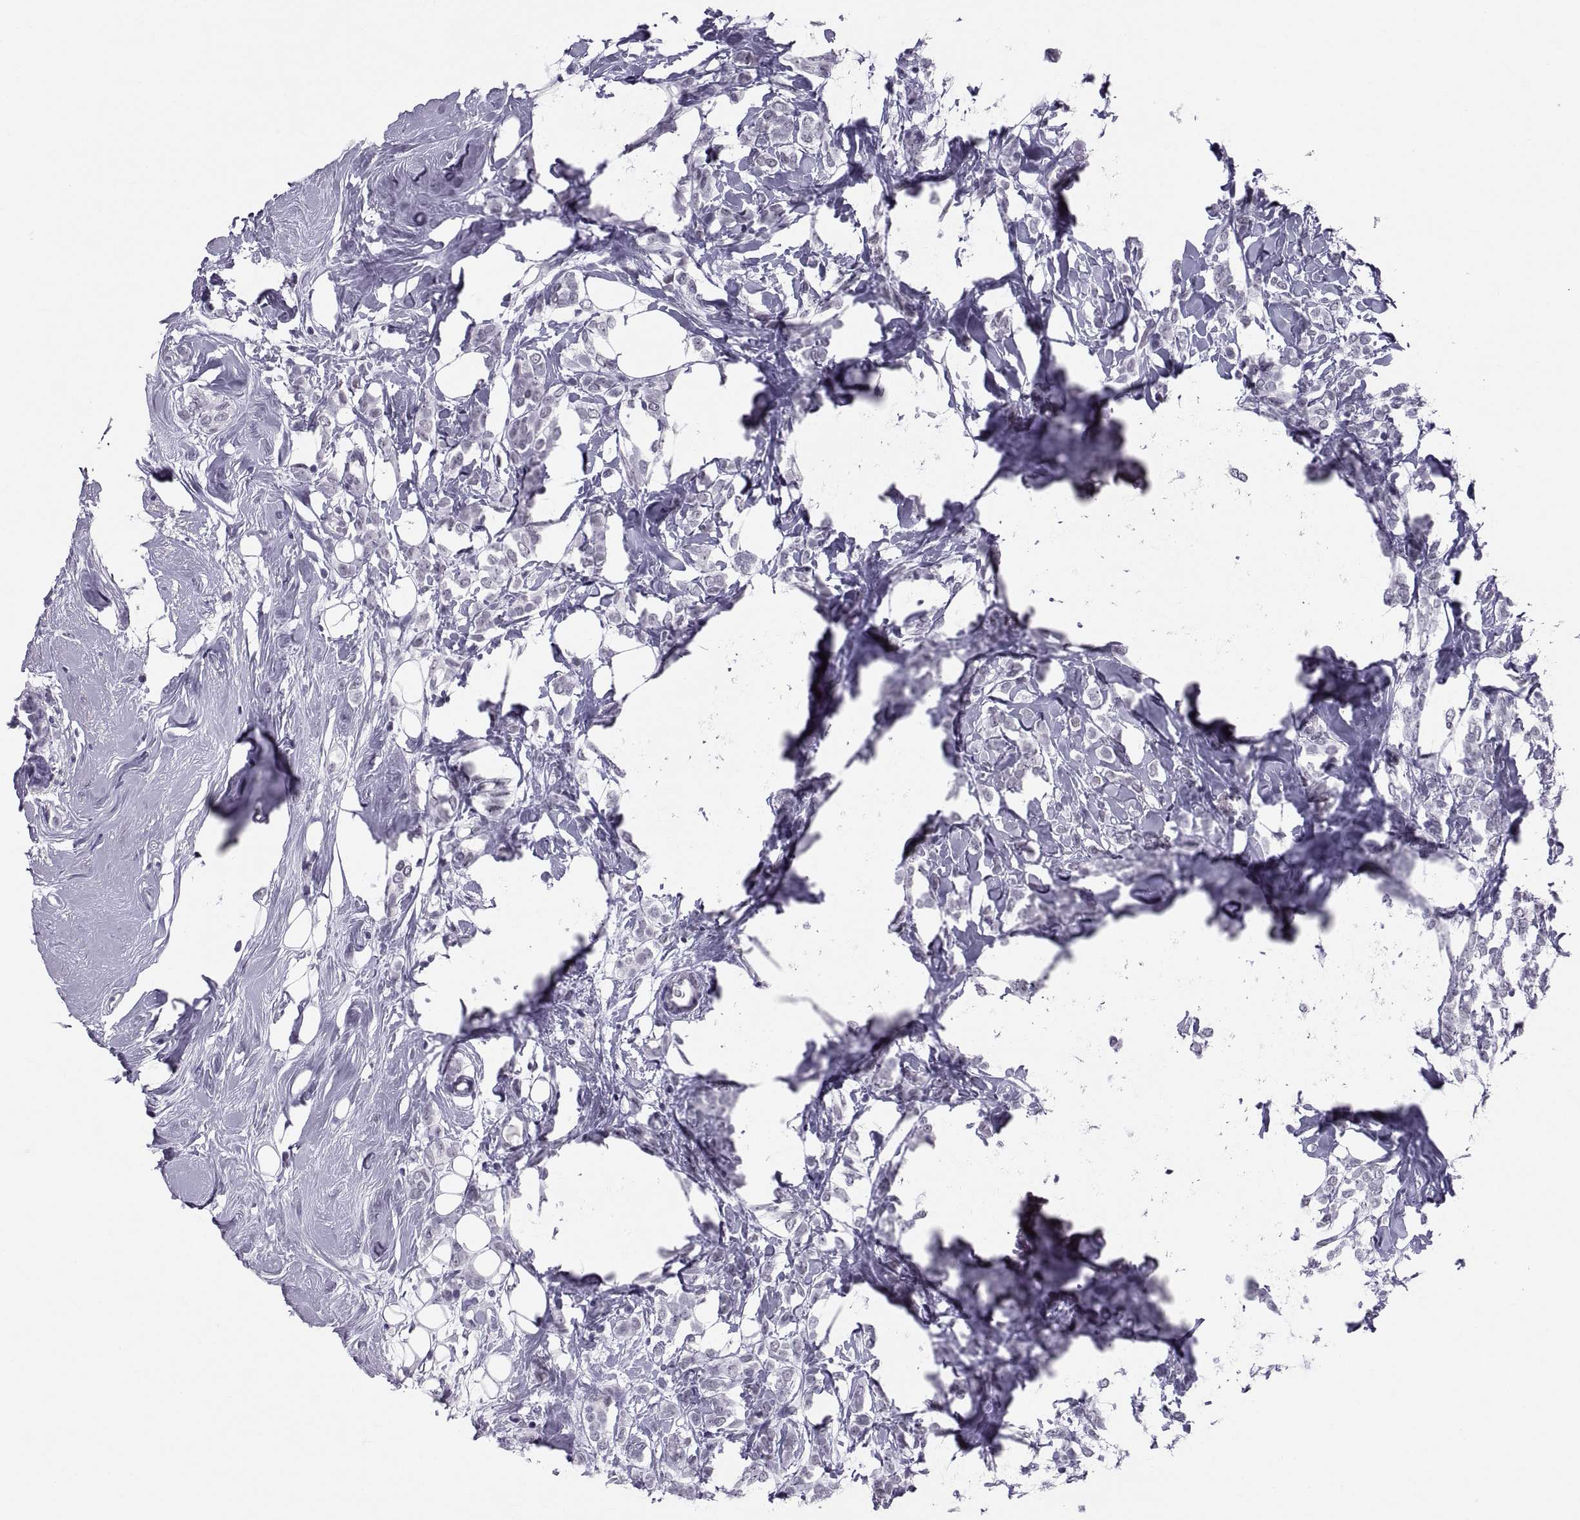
{"staining": {"intensity": "negative", "quantity": "none", "location": "none"}, "tissue": "breast cancer", "cell_type": "Tumor cells", "image_type": "cancer", "snomed": [{"axis": "morphology", "description": "Lobular carcinoma"}, {"axis": "topography", "description": "Breast"}], "caption": "DAB immunohistochemical staining of breast cancer displays no significant staining in tumor cells. (IHC, brightfield microscopy, high magnification).", "gene": "NEUROD6", "patient": {"sex": "female", "age": 49}}